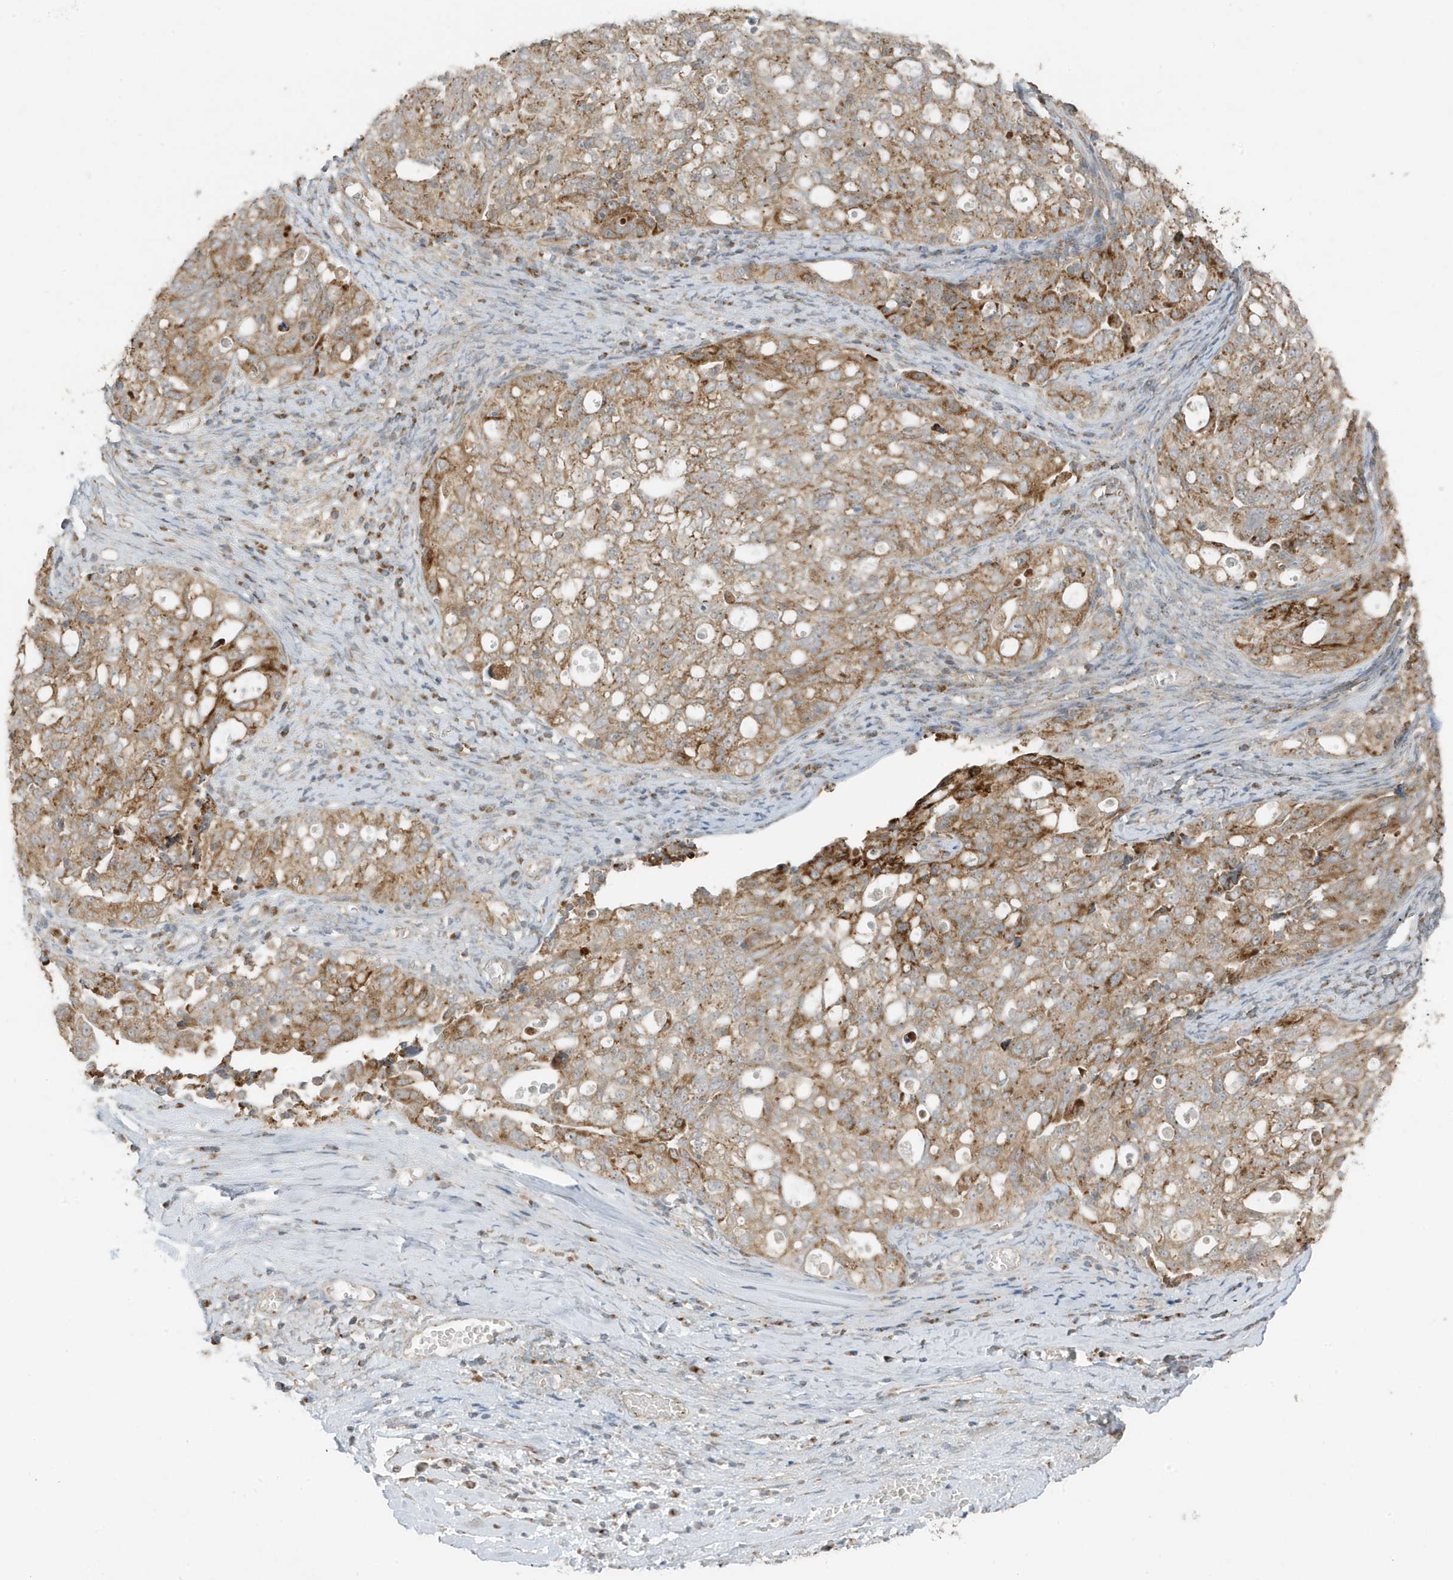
{"staining": {"intensity": "moderate", "quantity": ">75%", "location": "cytoplasmic/membranous"}, "tissue": "ovarian cancer", "cell_type": "Tumor cells", "image_type": "cancer", "snomed": [{"axis": "morphology", "description": "Carcinoma, NOS"}, {"axis": "morphology", "description": "Cystadenocarcinoma, serous, NOS"}, {"axis": "topography", "description": "Ovary"}], "caption": "This histopathology image exhibits immunohistochemistry (IHC) staining of human ovarian carcinoma, with medium moderate cytoplasmic/membranous staining in about >75% of tumor cells.", "gene": "GOLGA4", "patient": {"sex": "female", "age": 69}}